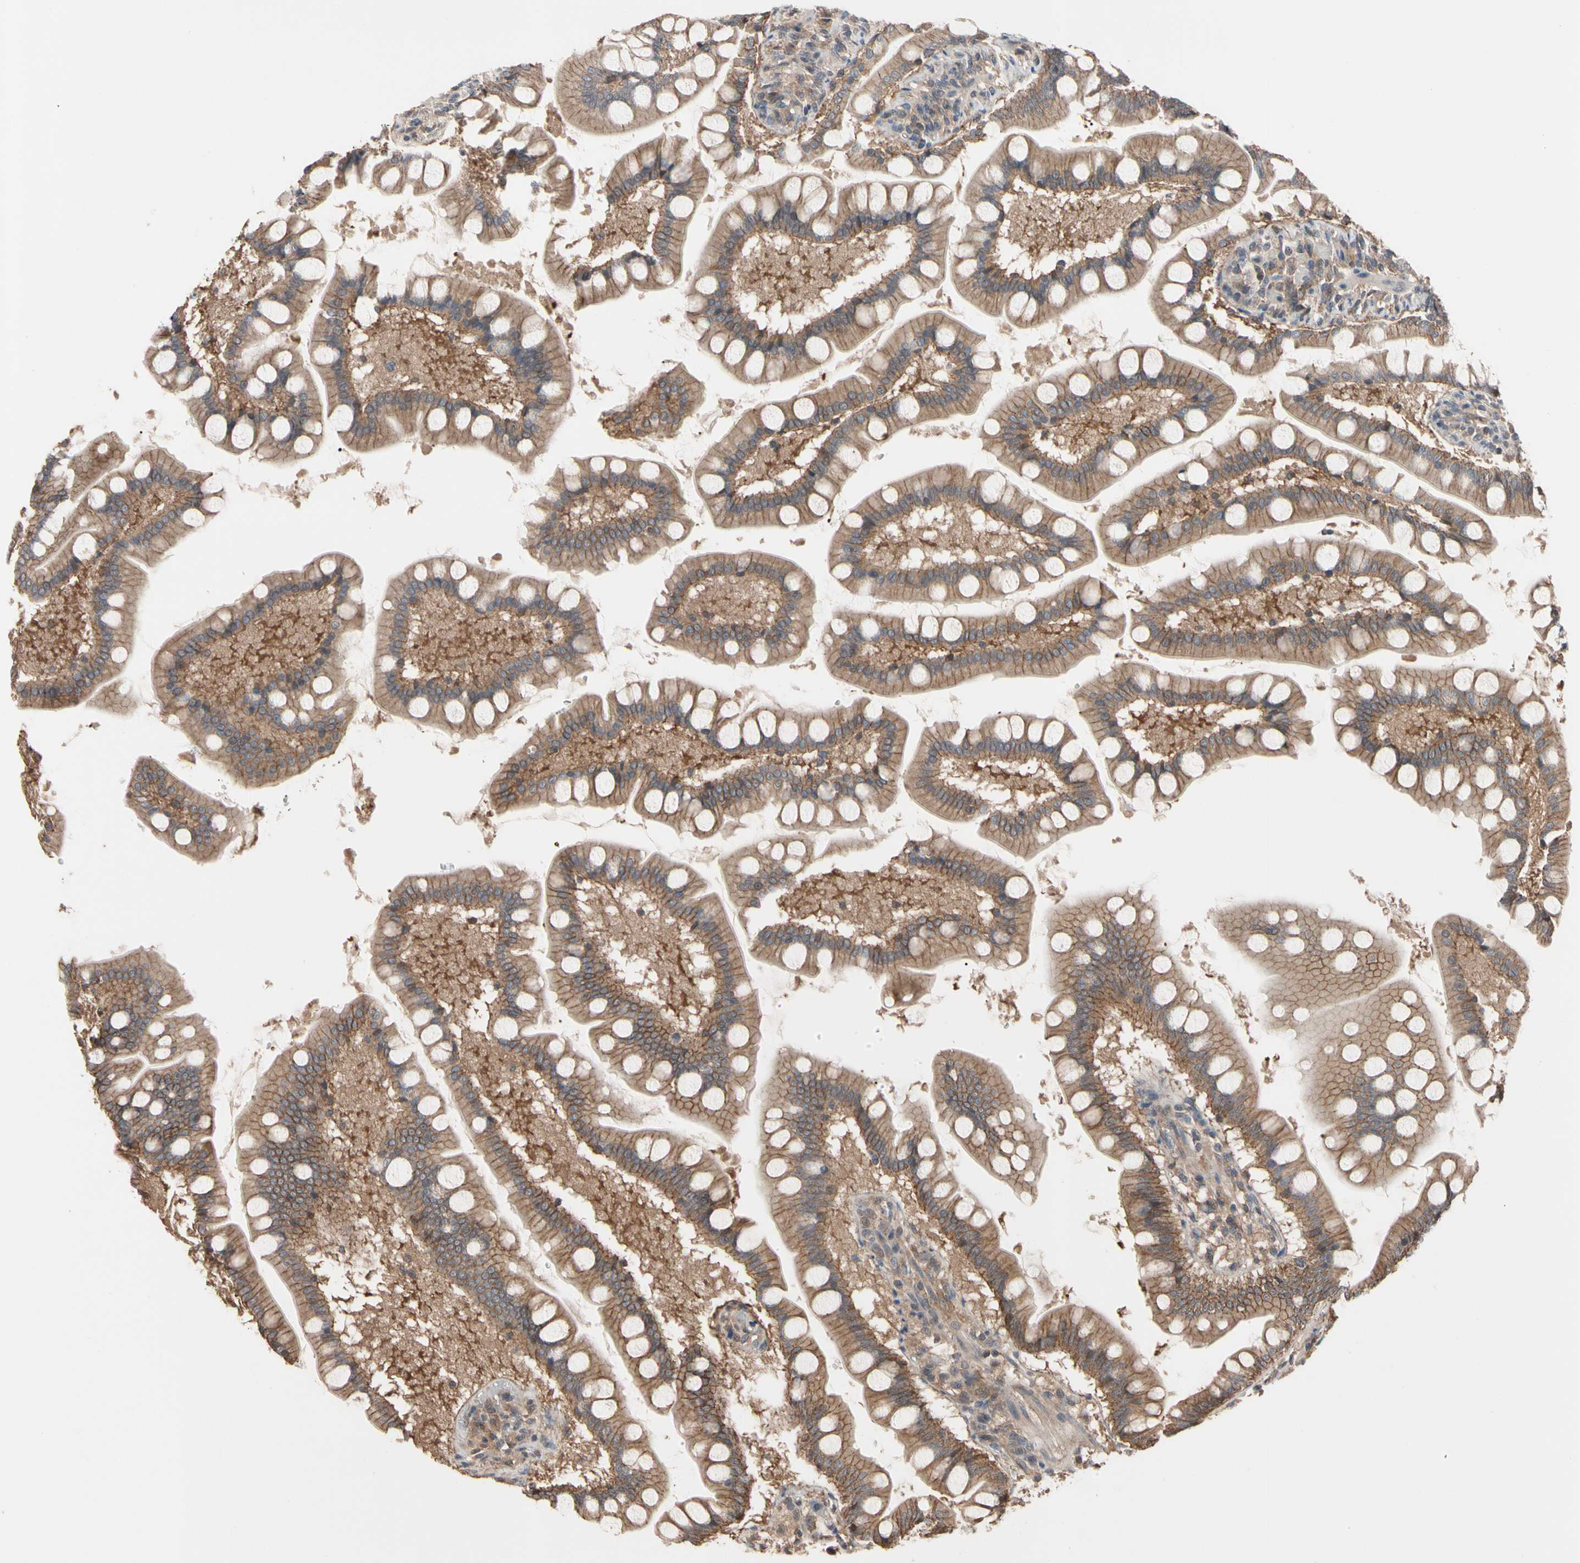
{"staining": {"intensity": "strong", "quantity": ">75%", "location": "cytoplasmic/membranous"}, "tissue": "small intestine", "cell_type": "Glandular cells", "image_type": "normal", "snomed": [{"axis": "morphology", "description": "Normal tissue, NOS"}, {"axis": "topography", "description": "Small intestine"}], "caption": "Glandular cells display high levels of strong cytoplasmic/membranous staining in about >75% of cells in benign small intestine.", "gene": "DPP8", "patient": {"sex": "male", "age": 41}}